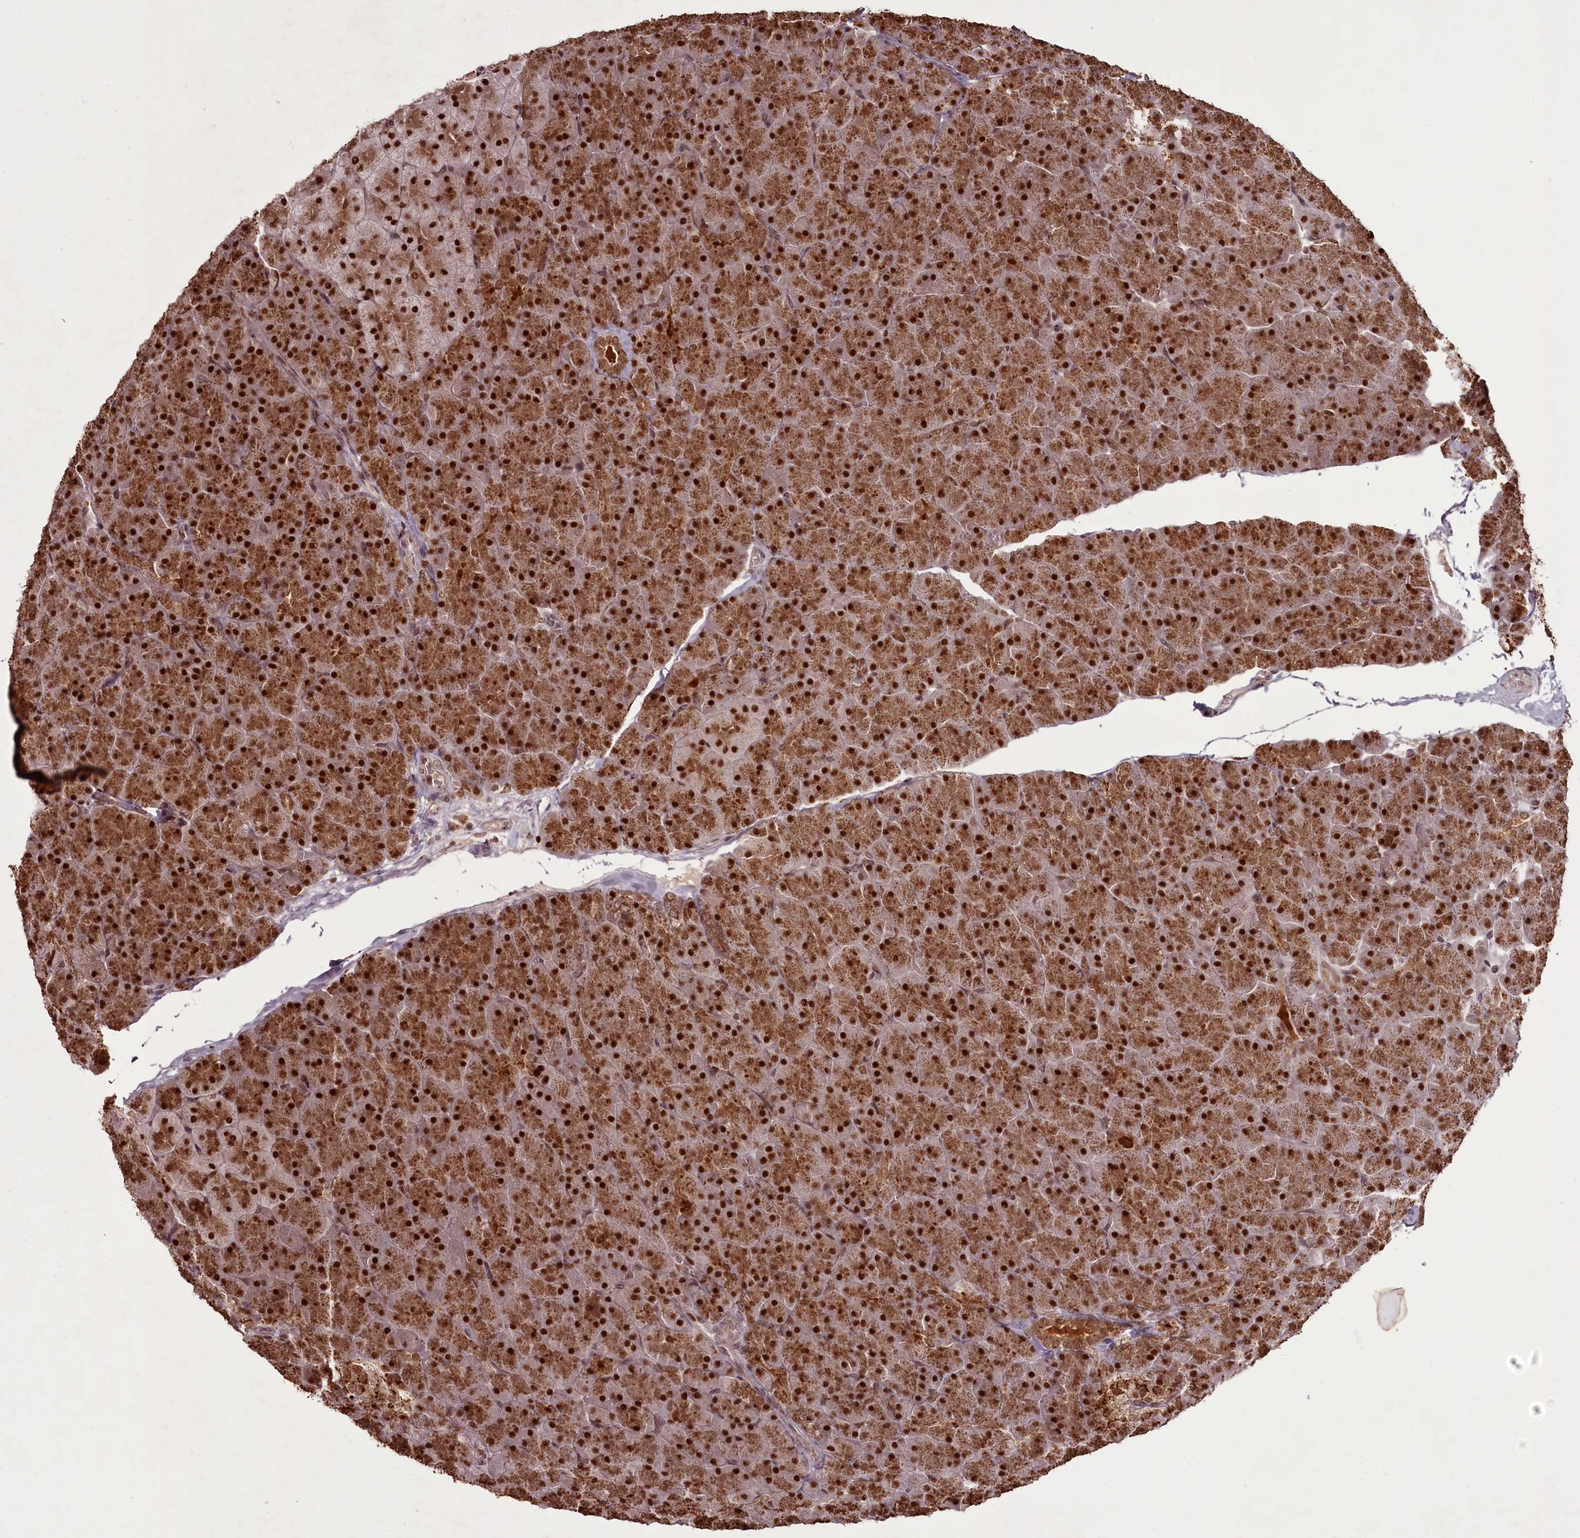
{"staining": {"intensity": "strong", "quantity": ">75%", "location": "cytoplasmic/membranous,nuclear"}, "tissue": "pancreas", "cell_type": "Exocrine glandular cells", "image_type": "normal", "snomed": [{"axis": "morphology", "description": "Normal tissue, NOS"}, {"axis": "topography", "description": "Pancreas"}], "caption": "Exocrine glandular cells reveal high levels of strong cytoplasmic/membranous,nuclear expression in approximately >75% of cells in normal human pancreas.", "gene": "CEP83", "patient": {"sex": "male", "age": 36}}